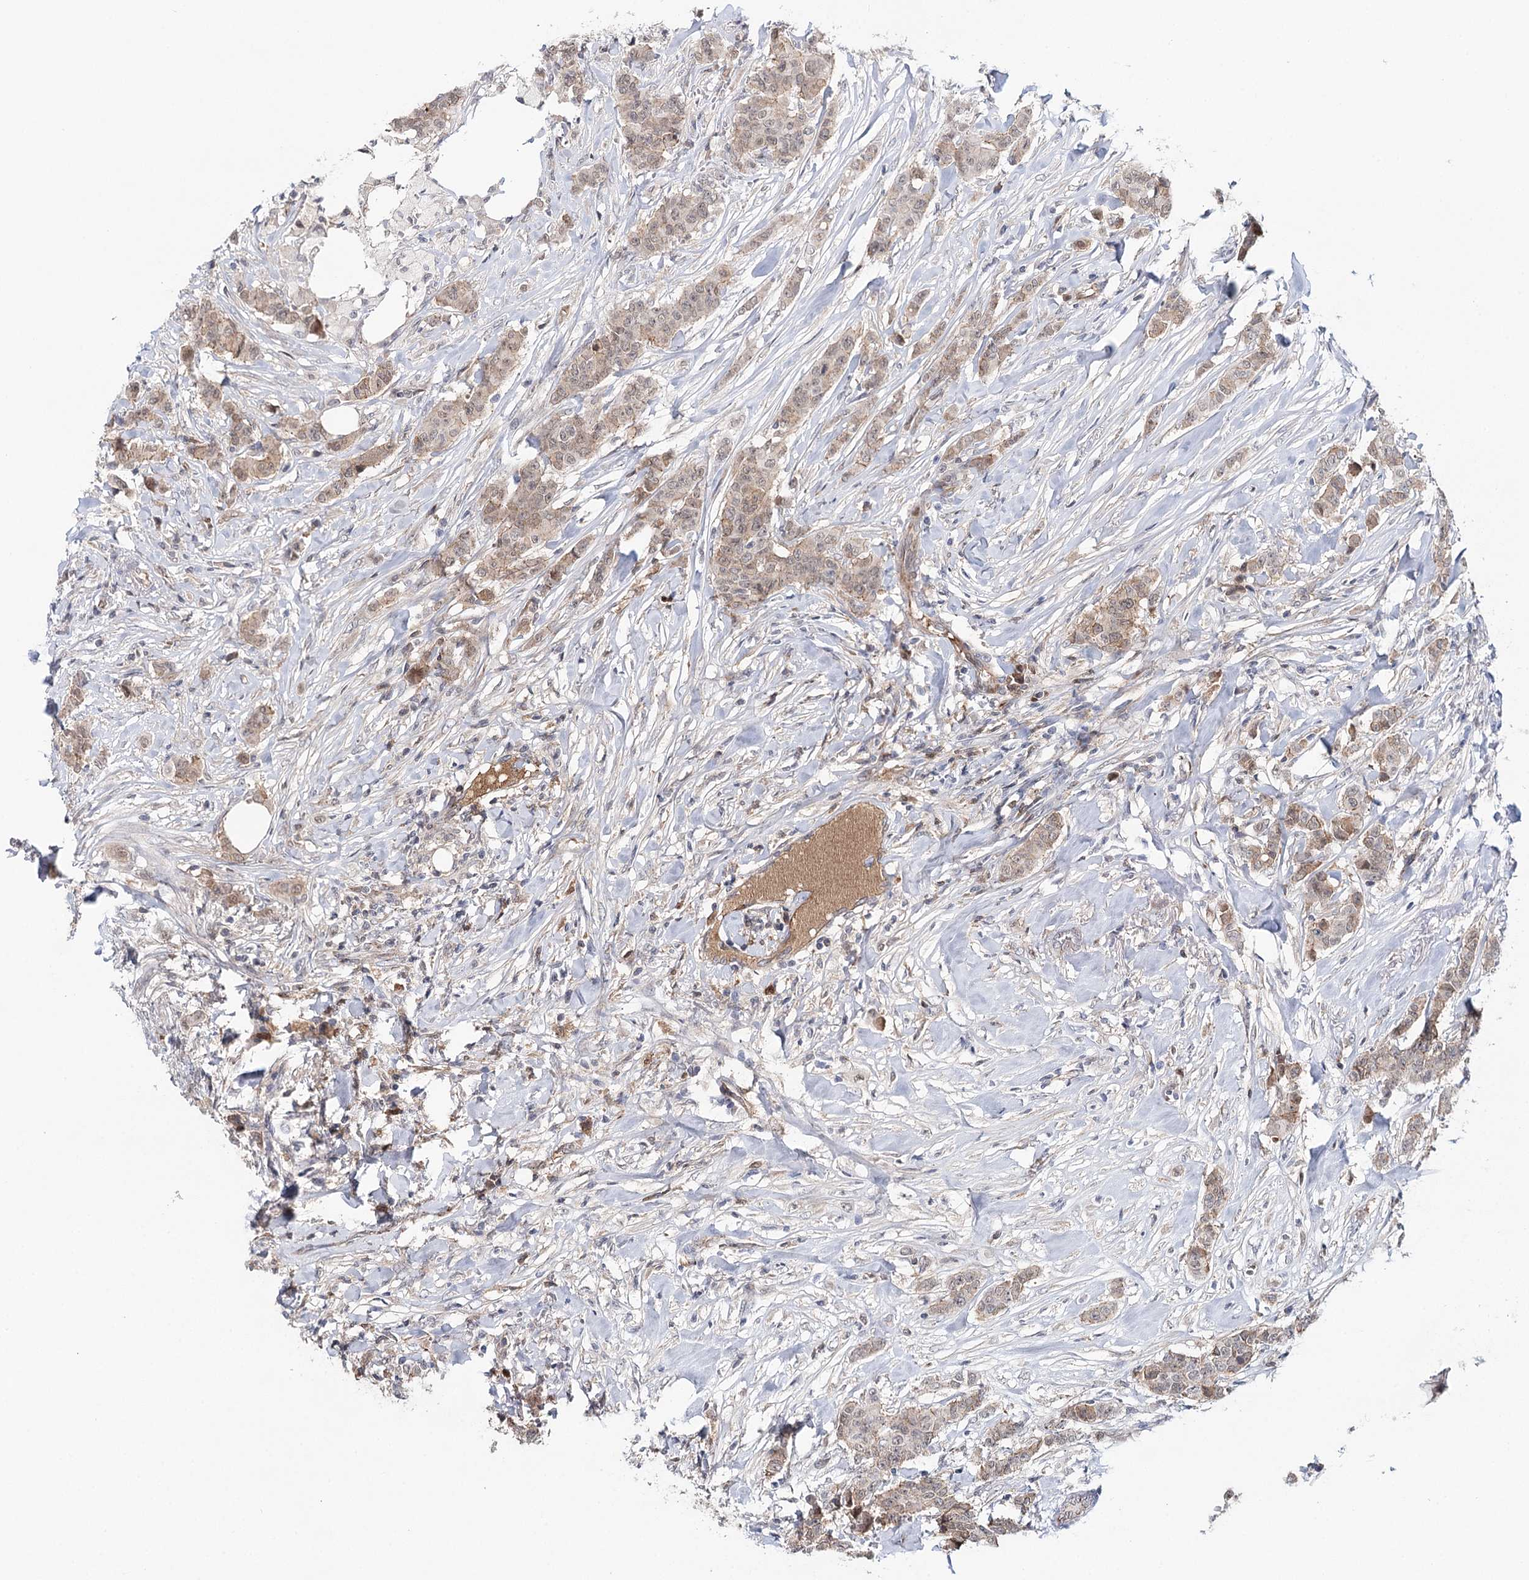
{"staining": {"intensity": "weak", "quantity": "25%-75%", "location": "cytoplasmic/membranous"}, "tissue": "breast cancer", "cell_type": "Tumor cells", "image_type": "cancer", "snomed": [{"axis": "morphology", "description": "Duct carcinoma"}, {"axis": "topography", "description": "Breast"}], "caption": "Brown immunohistochemical staining in human breast cancer (infiltrating ductal carcinoma) reveals weak cytoplasmic/membranous expression in about 25%-75% of tumor cells.", "gene": "PKP4", "patient": {"sex": "female", "age": 40}}